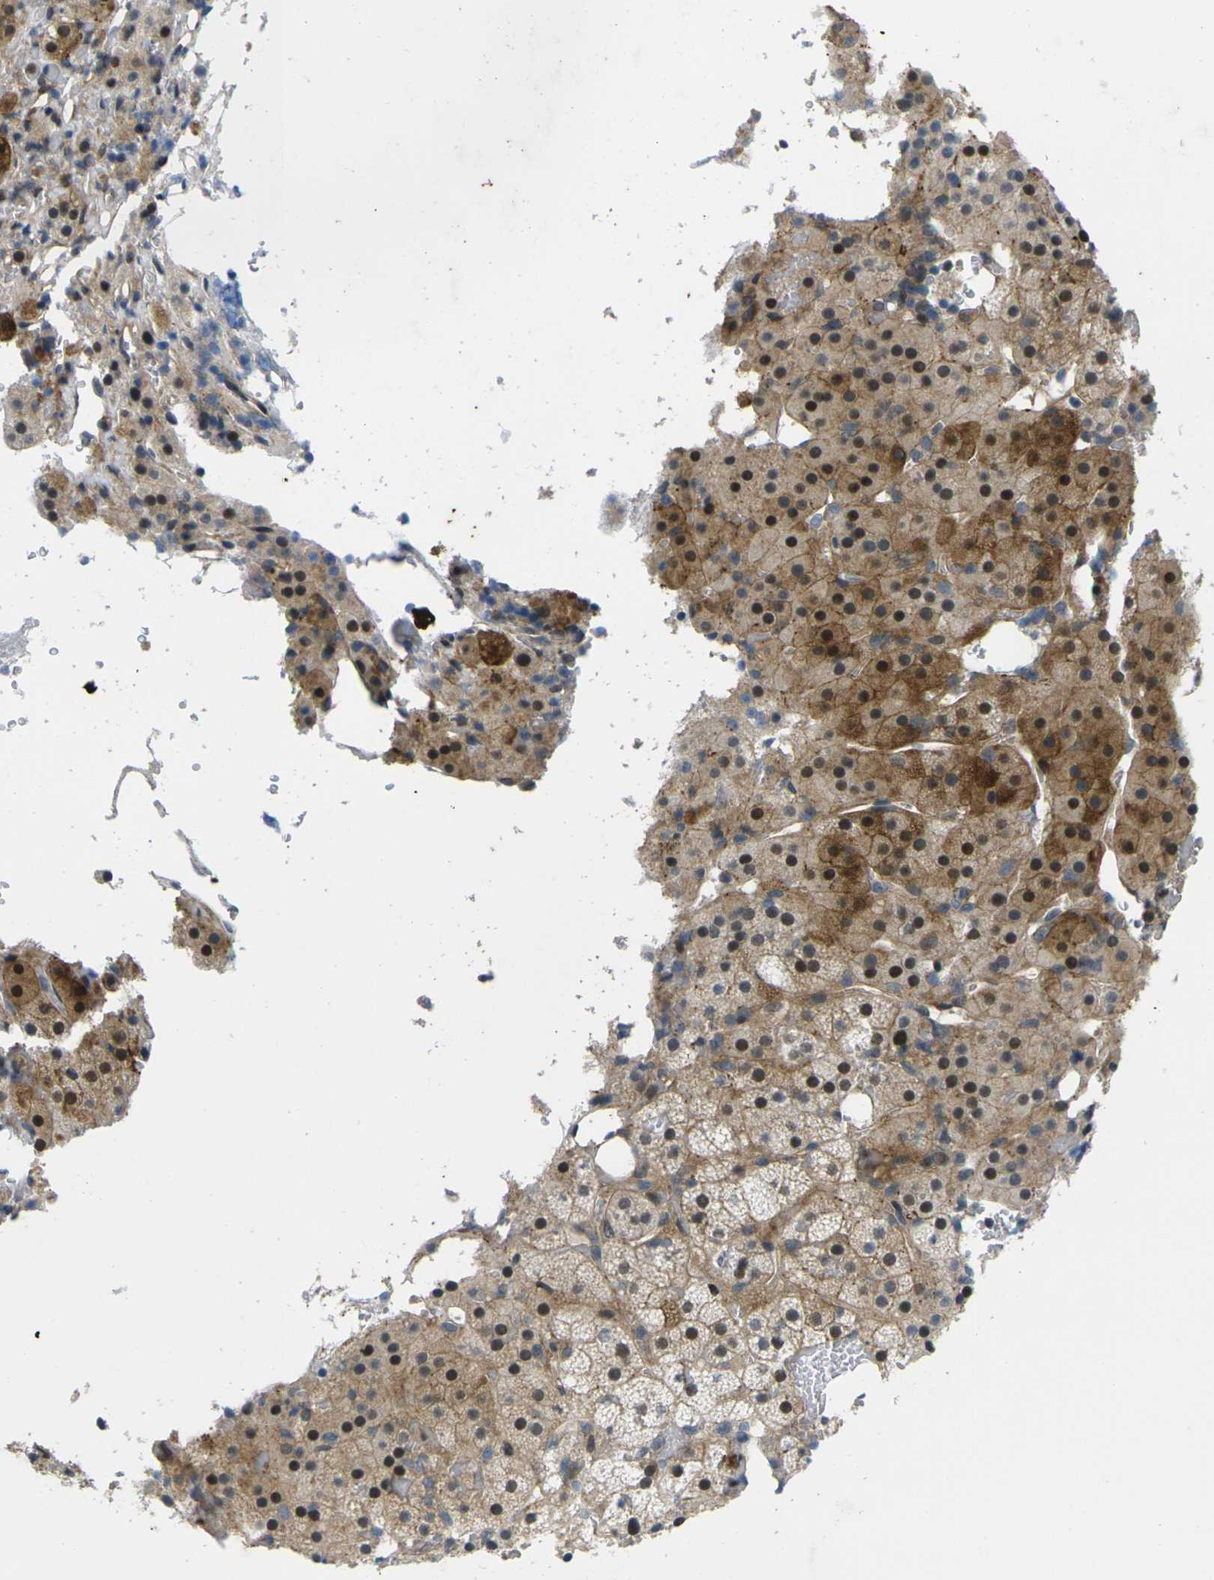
{"staining": {"intensity": "strong", "quantity": ">75%", "location": "cytoplasmic/membranous,nuclear"}, "tissue": "adrenal gland", "cell_type": "Glandular cells", "image_type": "normal", "snomed": [{"axis": "morphology", "description": "Normal tissue, NOS"}, {"axis": "topography", "description": "Adrenal gland"}], "caption": "The image demonstrates staining of unremarkable adrenal gland, revealing strong cytoplasmic/membranous,nuclear protein expression (brown color) within glandular cells. The protein is shown in brown color, while the nuclei are stained blue.", "gene": "ROBO2", "patient": {"sex": "female", "age": 59}}